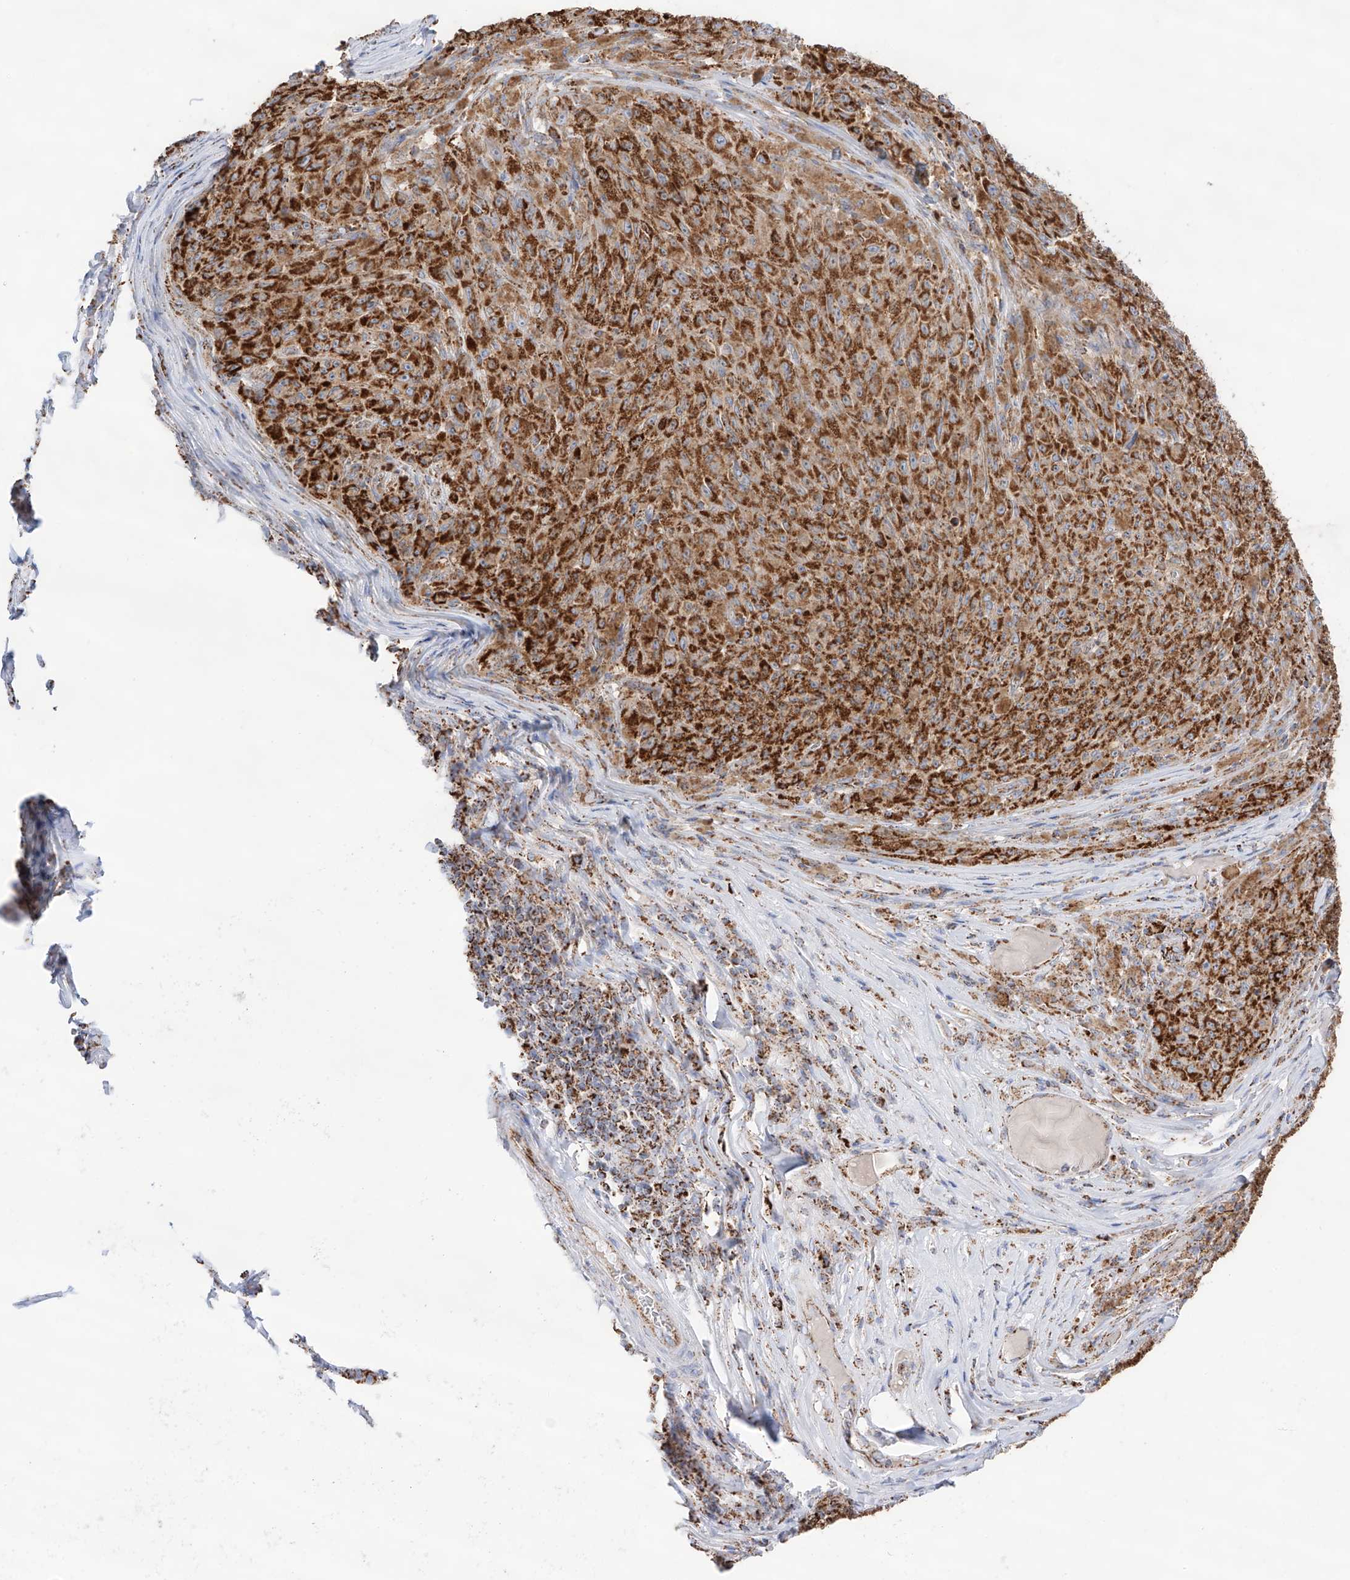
{"staining": {"intensity": "strong", "quantity": ">75%", "location": "cytoplasmic/membranous"}, "tissue": "melanoma", "cell_type": "Tumor cells", "image_type": "cancer", "snomed": [{"axis": "morphology", "description": "Malignant melanoma, NOS"}, {"axis": "topography", "description": "Skin"}], "caption": "This is an image of immunohistochemistry (IHC) staining of melanoma, which shows strong positivity in the cytoplasmic/membranous of tumor cells.", "gene": "TTC27", "patient": {"sex": "female", "age": 82}}